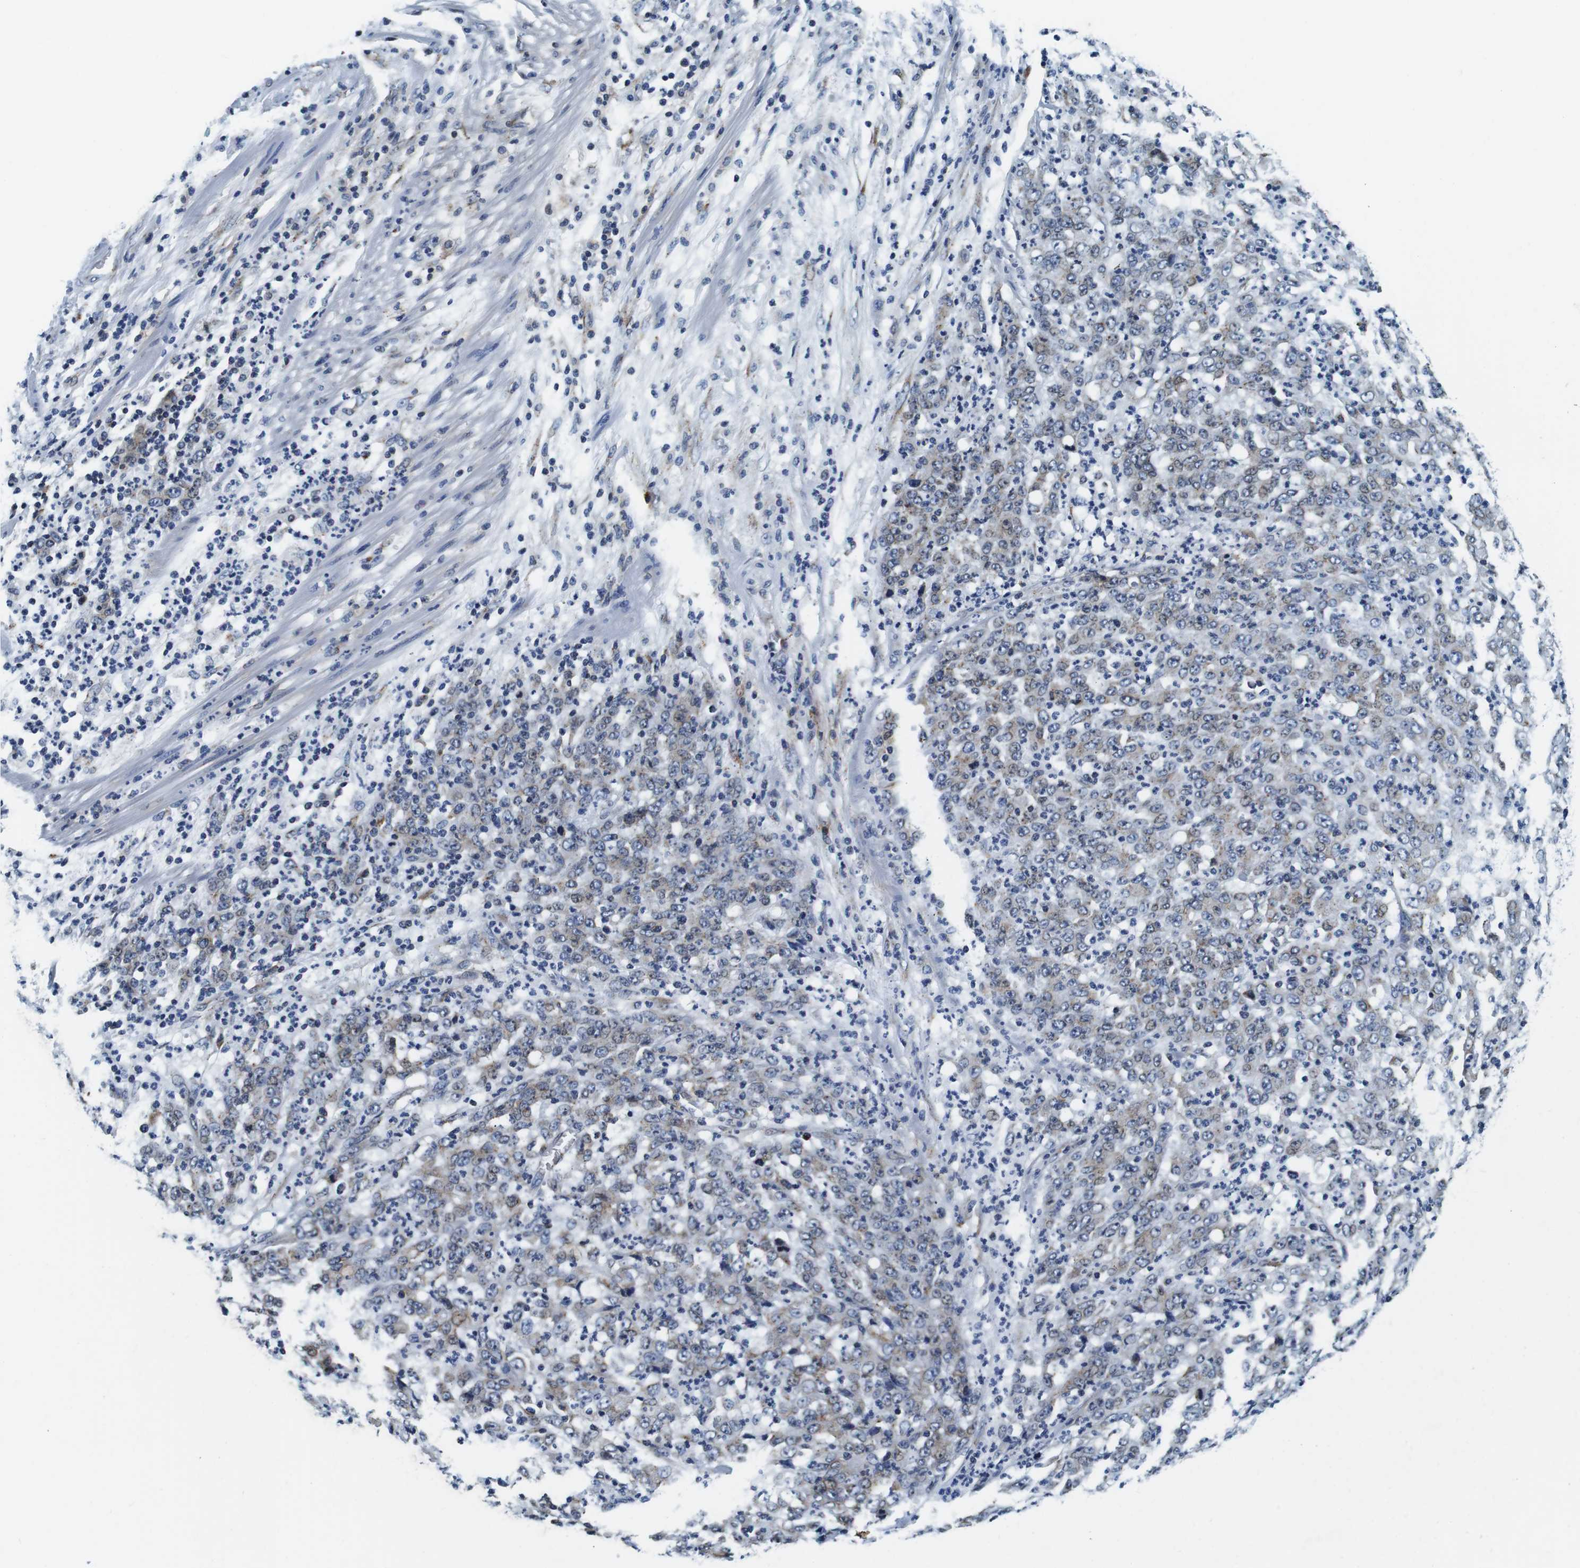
{"staining": {"intensity": "weak", "quantity": "25%-75%", "location": "cytoplasmic/membranous"}, "tissue": "stomach cancer", "cell_type": "Tumor cells", "image_type": "cancer", "snomed": [{"axis": "morphology", "description": "Adenocarcinoma, NOS"}, {"axis": "topography", "description": "Stomach, lower"}], "caption": "An image showing weak cytoplasmic/membranous expression in about 25%-75% of tumor cells in stomach cancer (adenocarcinoma), as visualized by brown immunohistochemical staining.", "gene": "FAR2", "patient": {"sex": "female", "age": 71}}